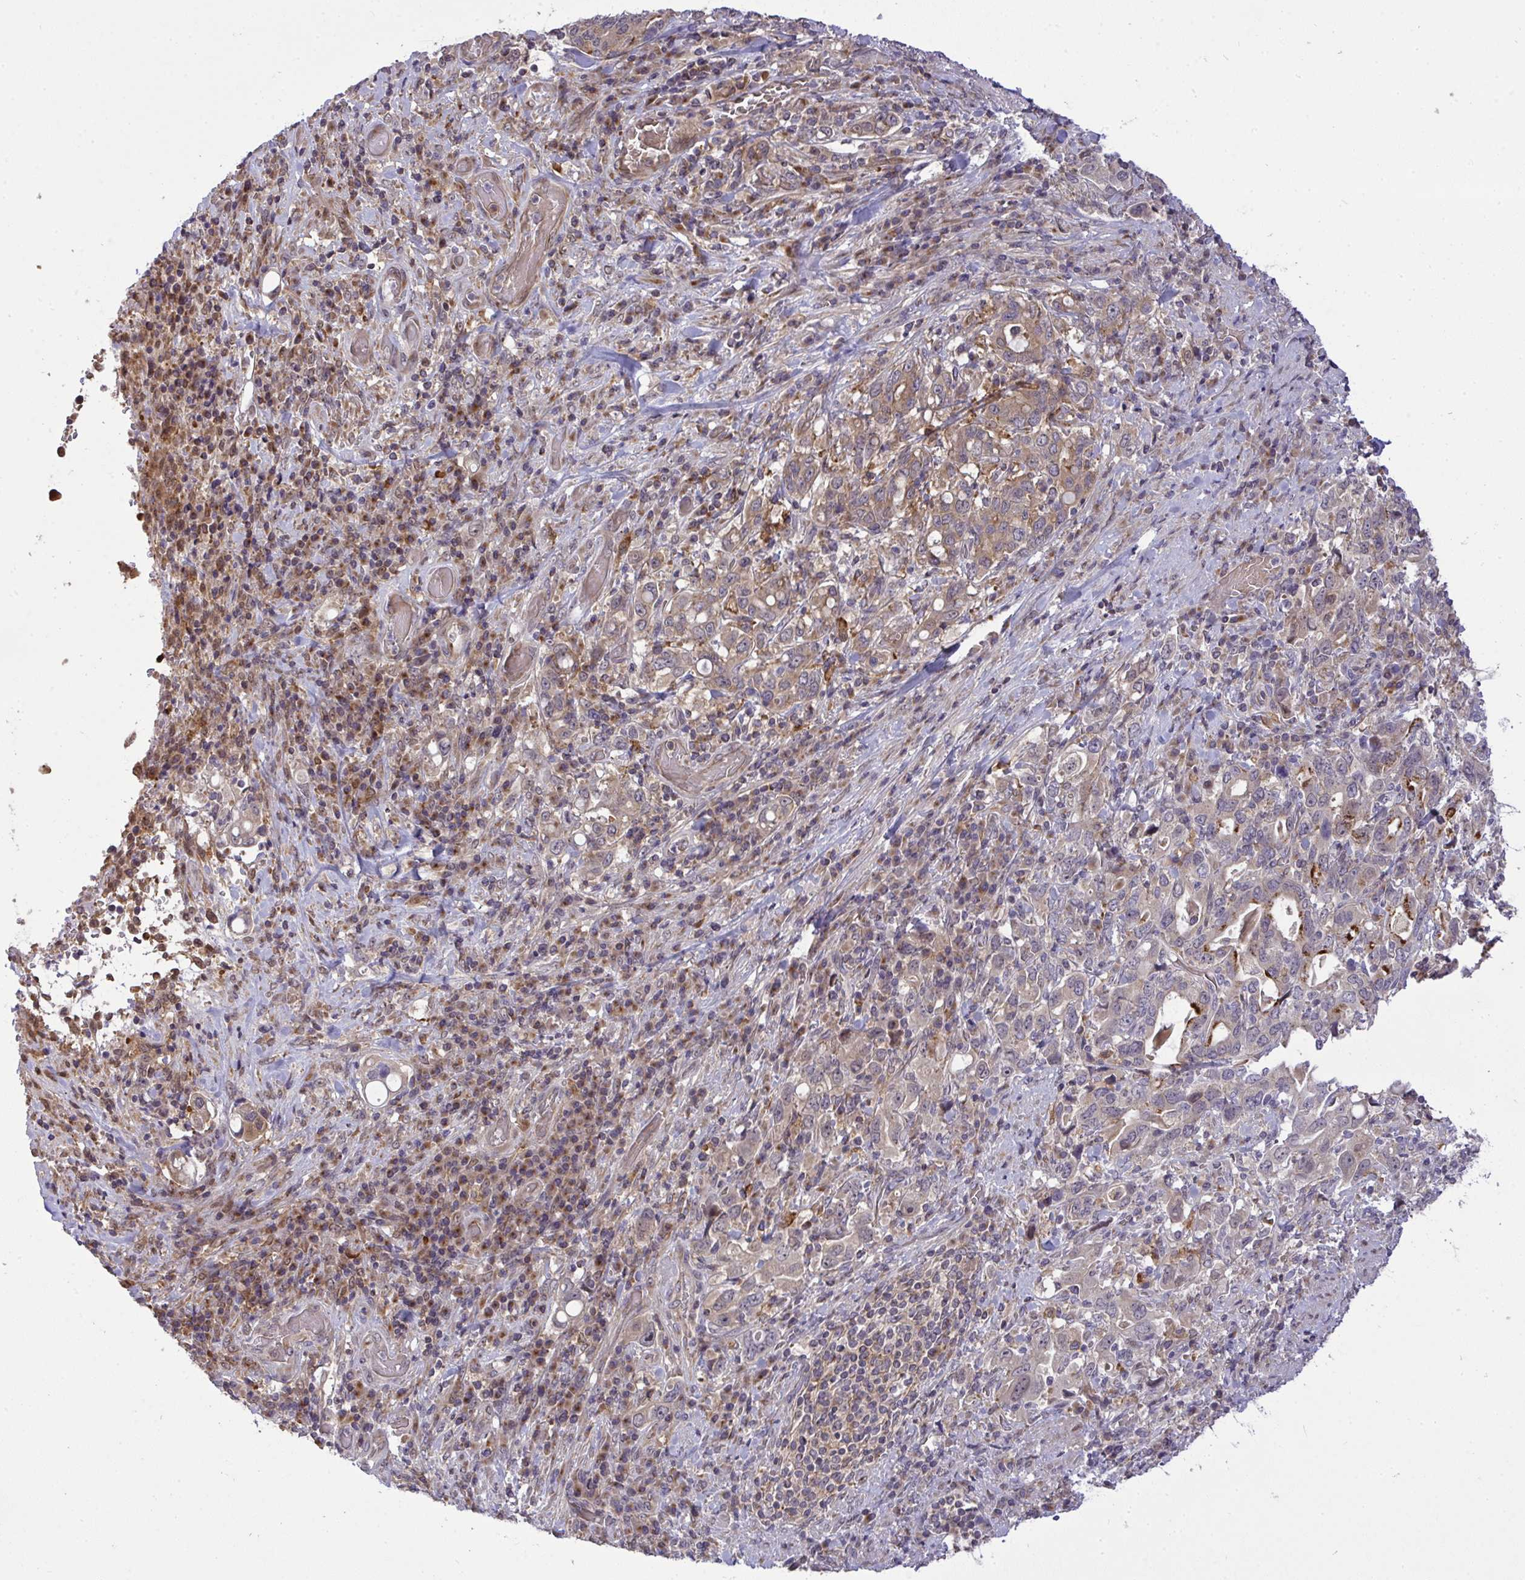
{"staining": {"intensity": "weak", "quantity": "25%-75%", "location": "cytoplasmic/membranous"}, "tissue": "stomach cancer", "cell_type": "Tumor cells", "image_type": "cancer", "snomed": [{"axis": "morphology", "description": "Adenocarcinoma, NOS"}, {"axis": "topography", "description": "Stomach, upper"}, {"axis": "topography", "description": "Stomach"}], "caption": "Stomach cancer (adenocarcinoma) stained for a protein shows weak cytoplasmic/membranous positivity in tumor cells.", "gene": "SLC9A6", "patient": {"sex": "male", "age": 62}}